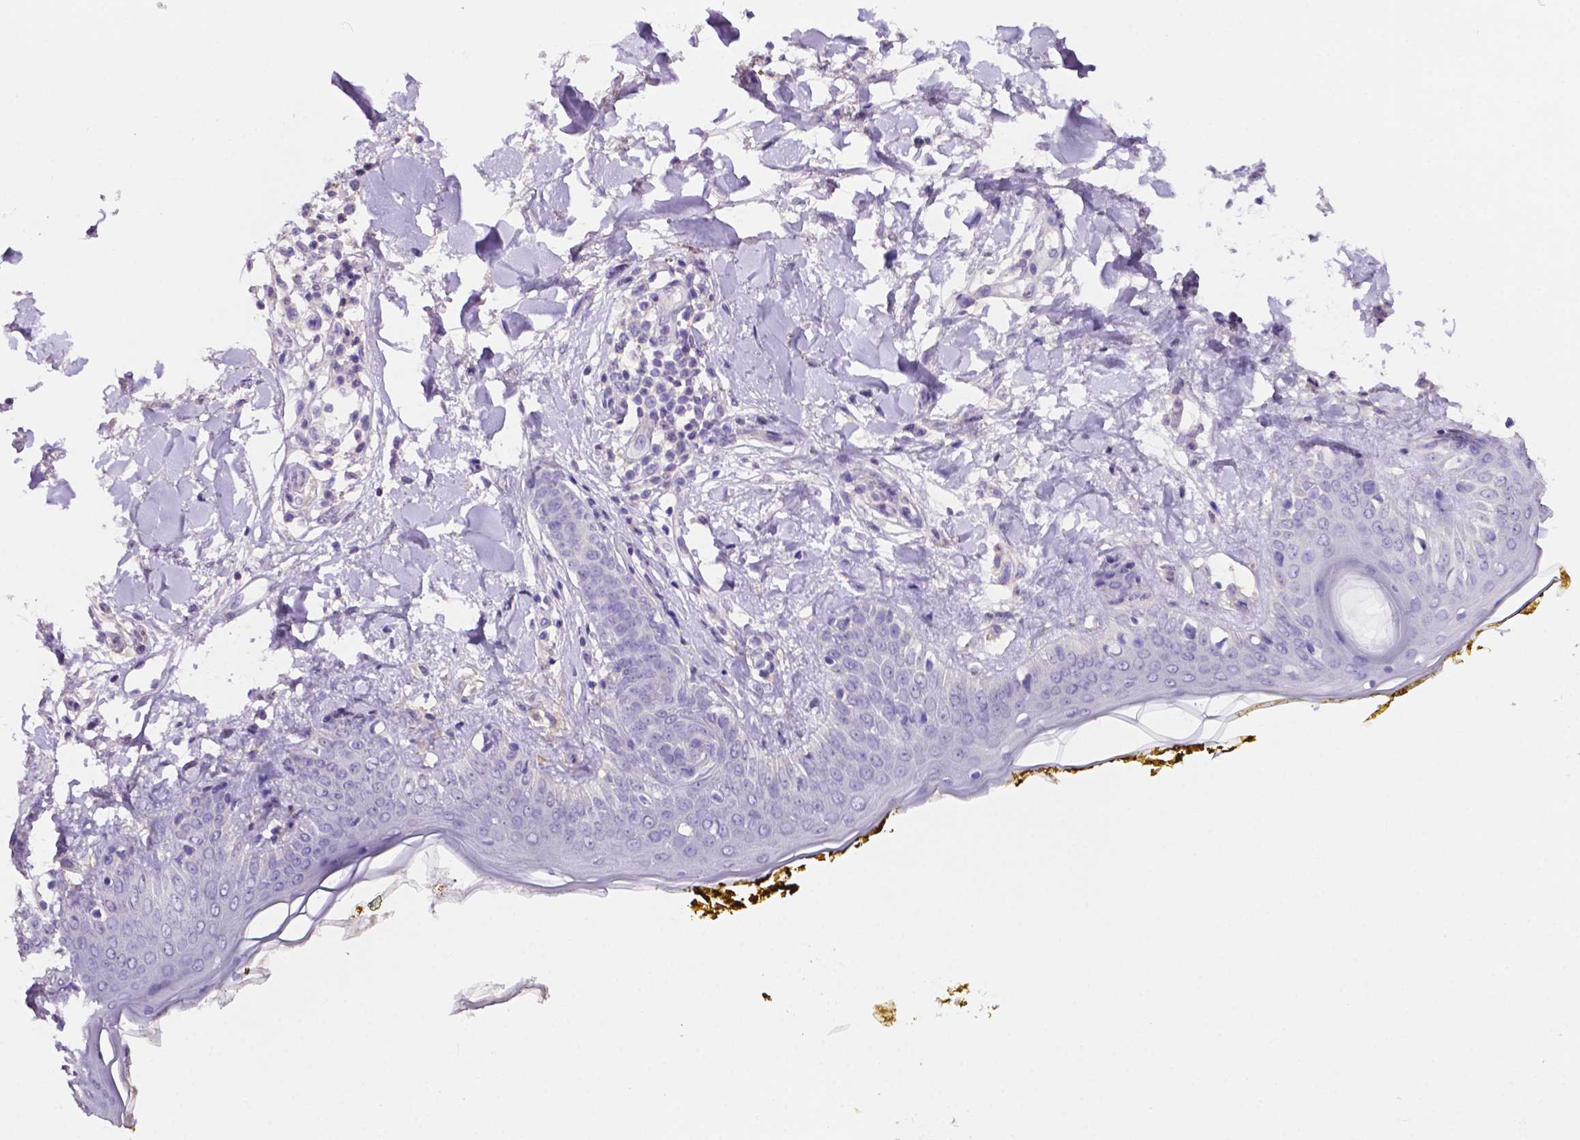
{"staining": {"intensity": "negative", "quantity": "none", "location": "none"}, "tissue": "skin", "cell_type": "Fibroblasts", "image_type": "normal", "snomed": [{"axis": "morphology", "description": "Normal tissue, NOS"}, {"axis": "topography", "description": "Skin"}], "caption": "High power microscopy micrograph of an immunohistochemistry (IHC) micrograph of normal skin, revealing no significant expression in fibroblasts.", "gene": "PRPS2", "patient": {"sex": "female", "age": 34}}